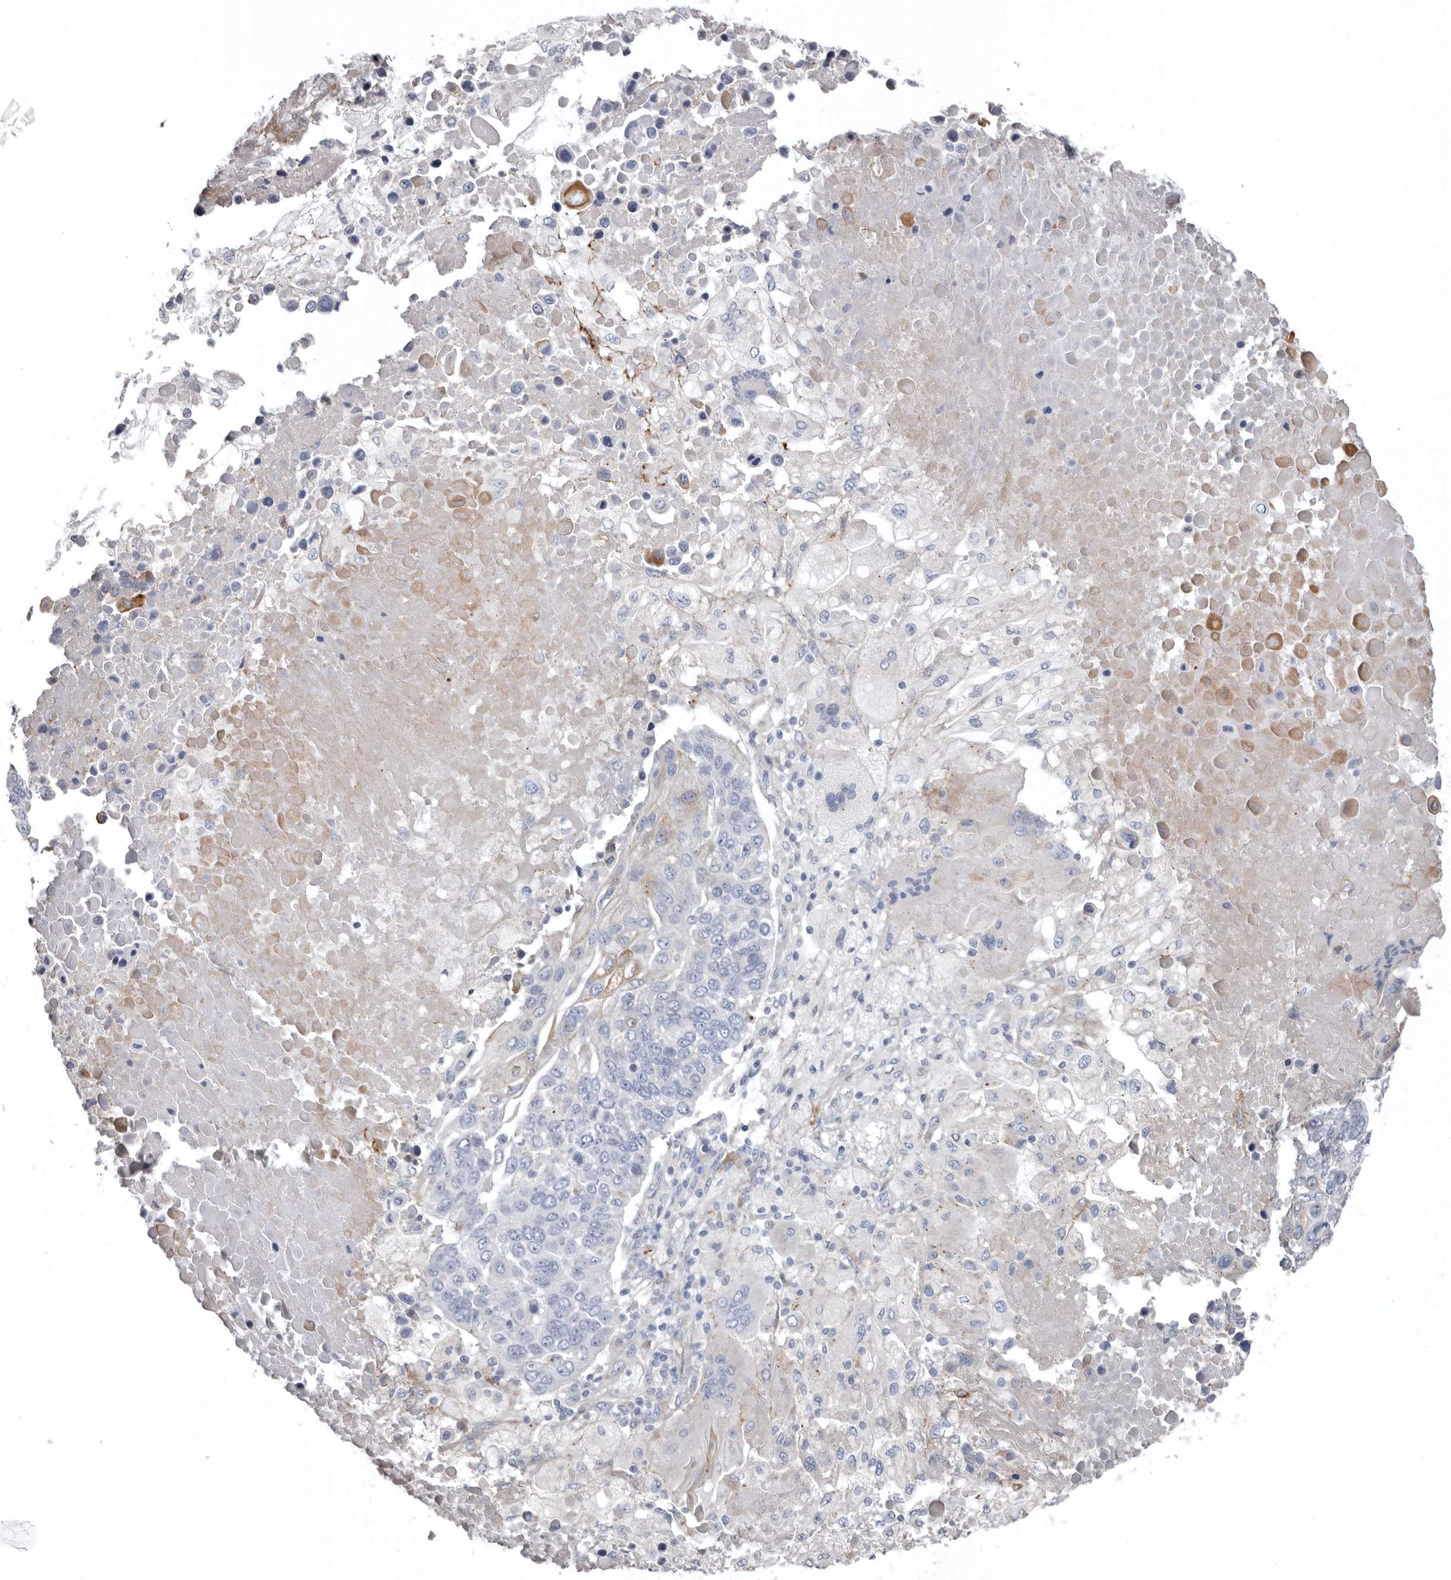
{"staining": {"intensity": "negative", "quantity": "none", "location": "none"}, "tissue": "lung cancer", "cell_type": "Tumor cells", "image_type": "cancer", "snomed": [{"axis": "morphology", "description": "Squamous cell carcinoma, NOS"}, {"axis": "topography", "description": "Lung"}], "caption": "This is a micrograph of IHC staining of lung cancer, which shows no expression in tumor cells. The staining was performed using DAB to visualize the protein expression in brown, while the nuclei were stained in blue with hematoxylin (Magnification: 20x).", "gene": "ZNF114", "patient": {"sex": "male", "age": 66}}